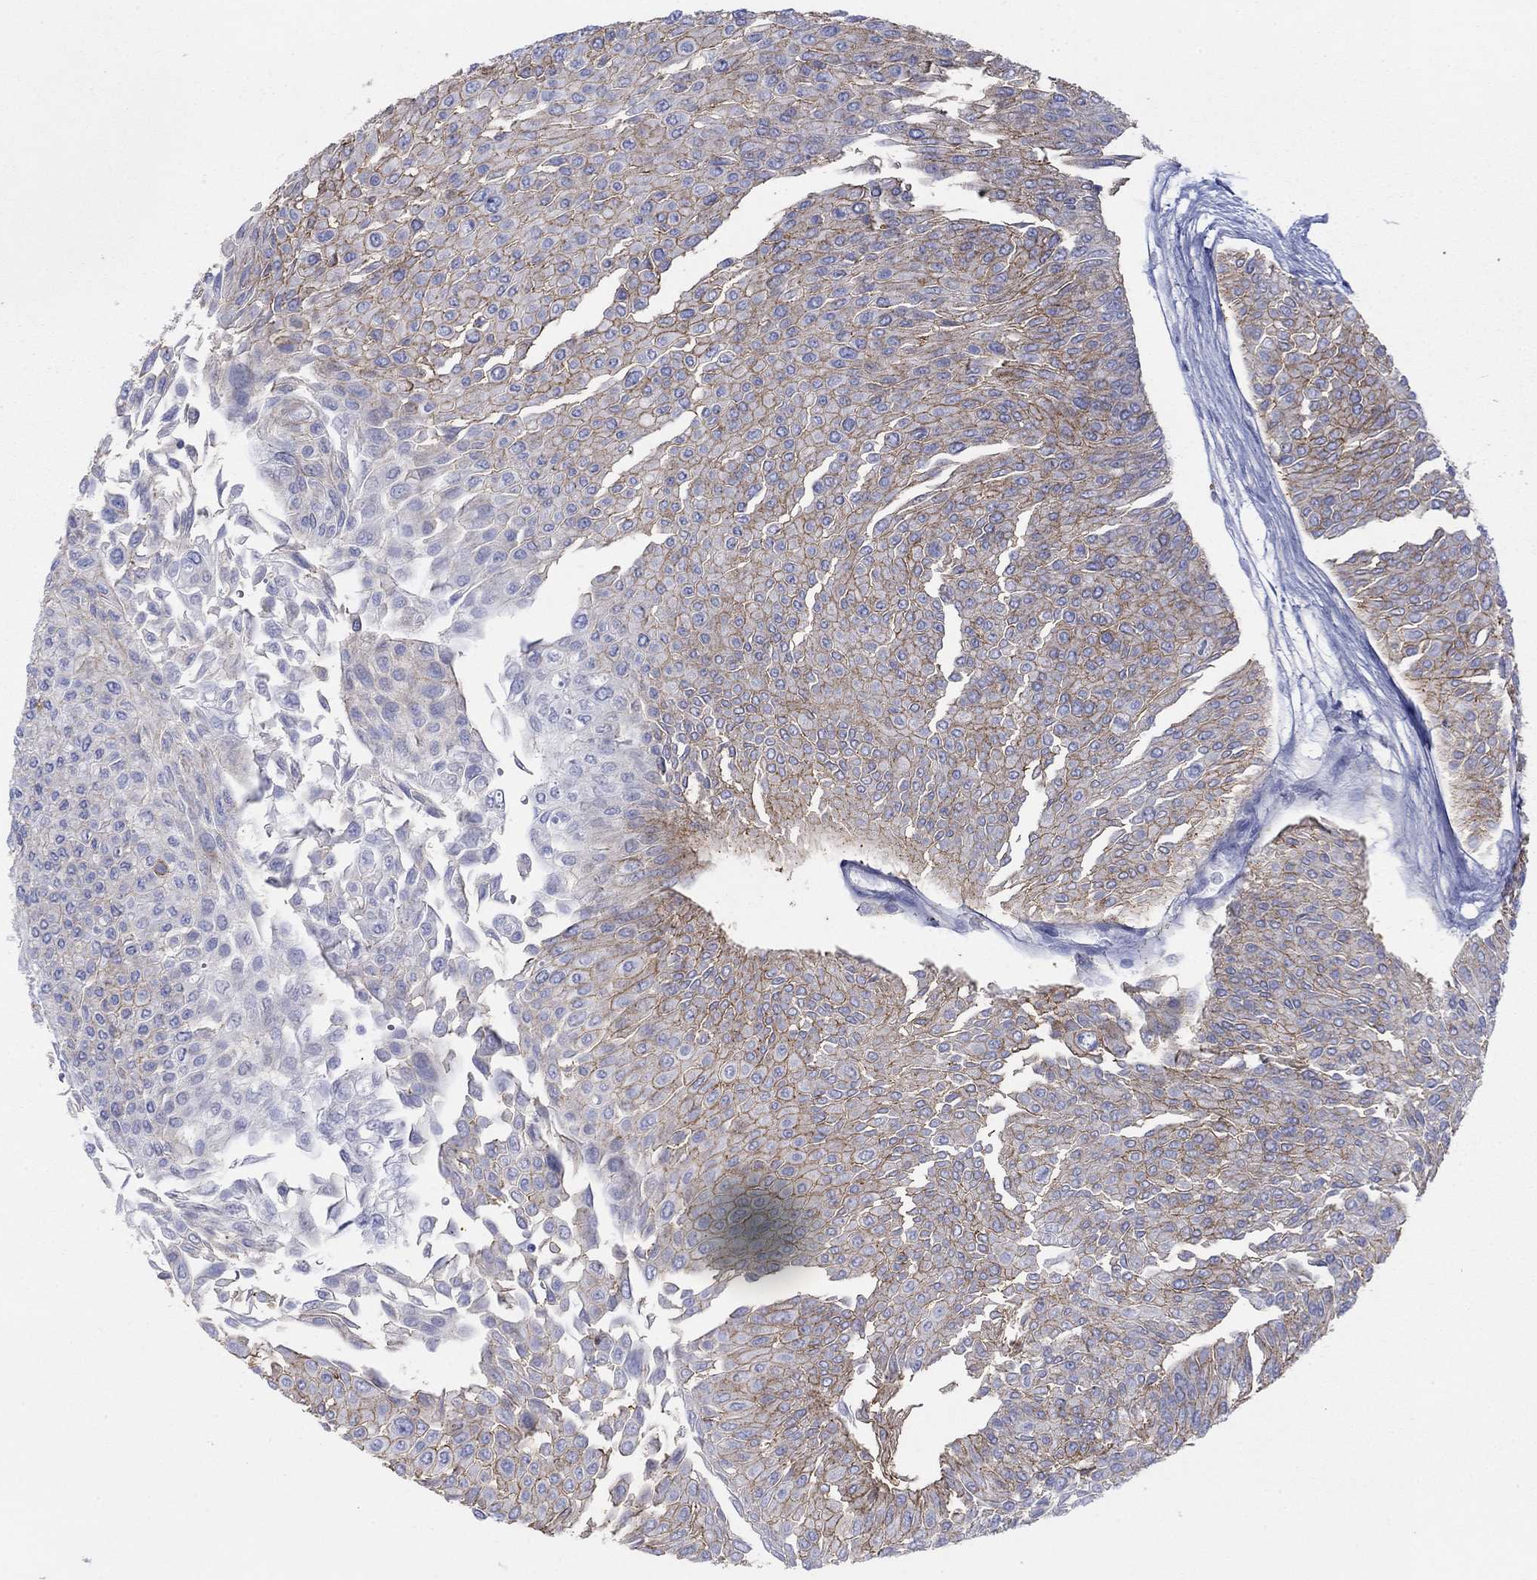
{"staining": {"intensity": "moderate", "quantity": "25%-75%", "location": "cytoplasmic/membranous"}, "tissue": "urothelial cancer", "cell_type": "Tumor cells", "image_type": "cancer", "snomed": [{"axis": "morphology", "description": "Urothelial carcinoma, Low grade"}, {"axis": "topography", "description": "Urinary bladder"}], "caption": "Immunohistochemical staining of low-grade urothelial carcinoma exhibits medium levels of moderate cytoplasmic/membranous protein positivity in approximately 25%-75% of tumor cells.", "gene": "ATP1B1", "patient": {"sex": "male", "age": 67}}